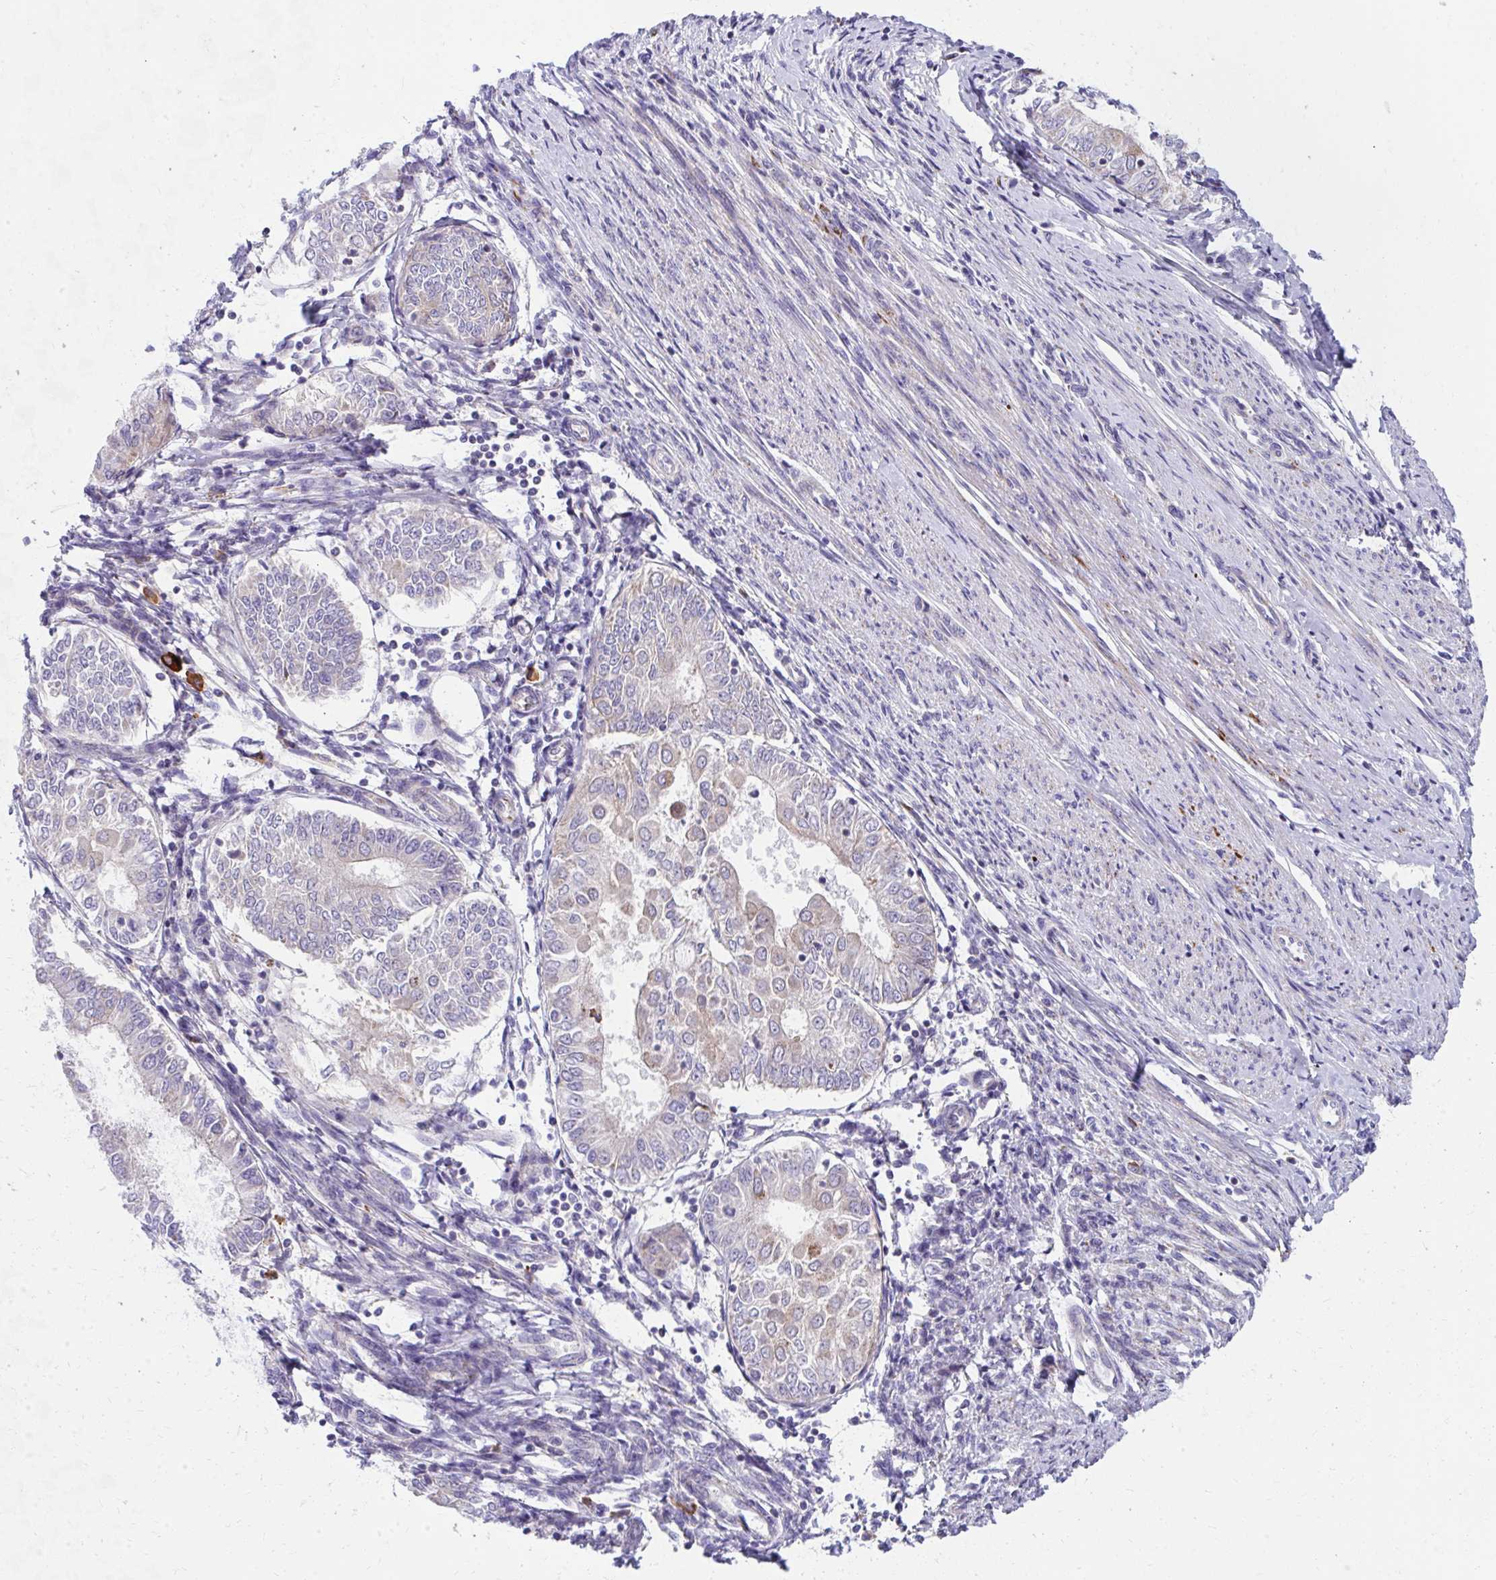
{"staining": {"intensity": "weak", "quantity": "<25%", "location": "cytoplasmic/membranous"}, "tissue": "endometrial cancer", "cell_type": "Tumor cells", "image_type": "cancer", "snomed": [{"axis": "morphology", "description": "Adenocarcinoma, NOS"}, {"axis": "topography", "description": "Endometrium"}], "caption": "Protein analysis of endometrial adenocarcinoma demonstrates no significant staining in tumor cells.", "gene": "IL37", "patient": {"sex": "female", "age": 68}}